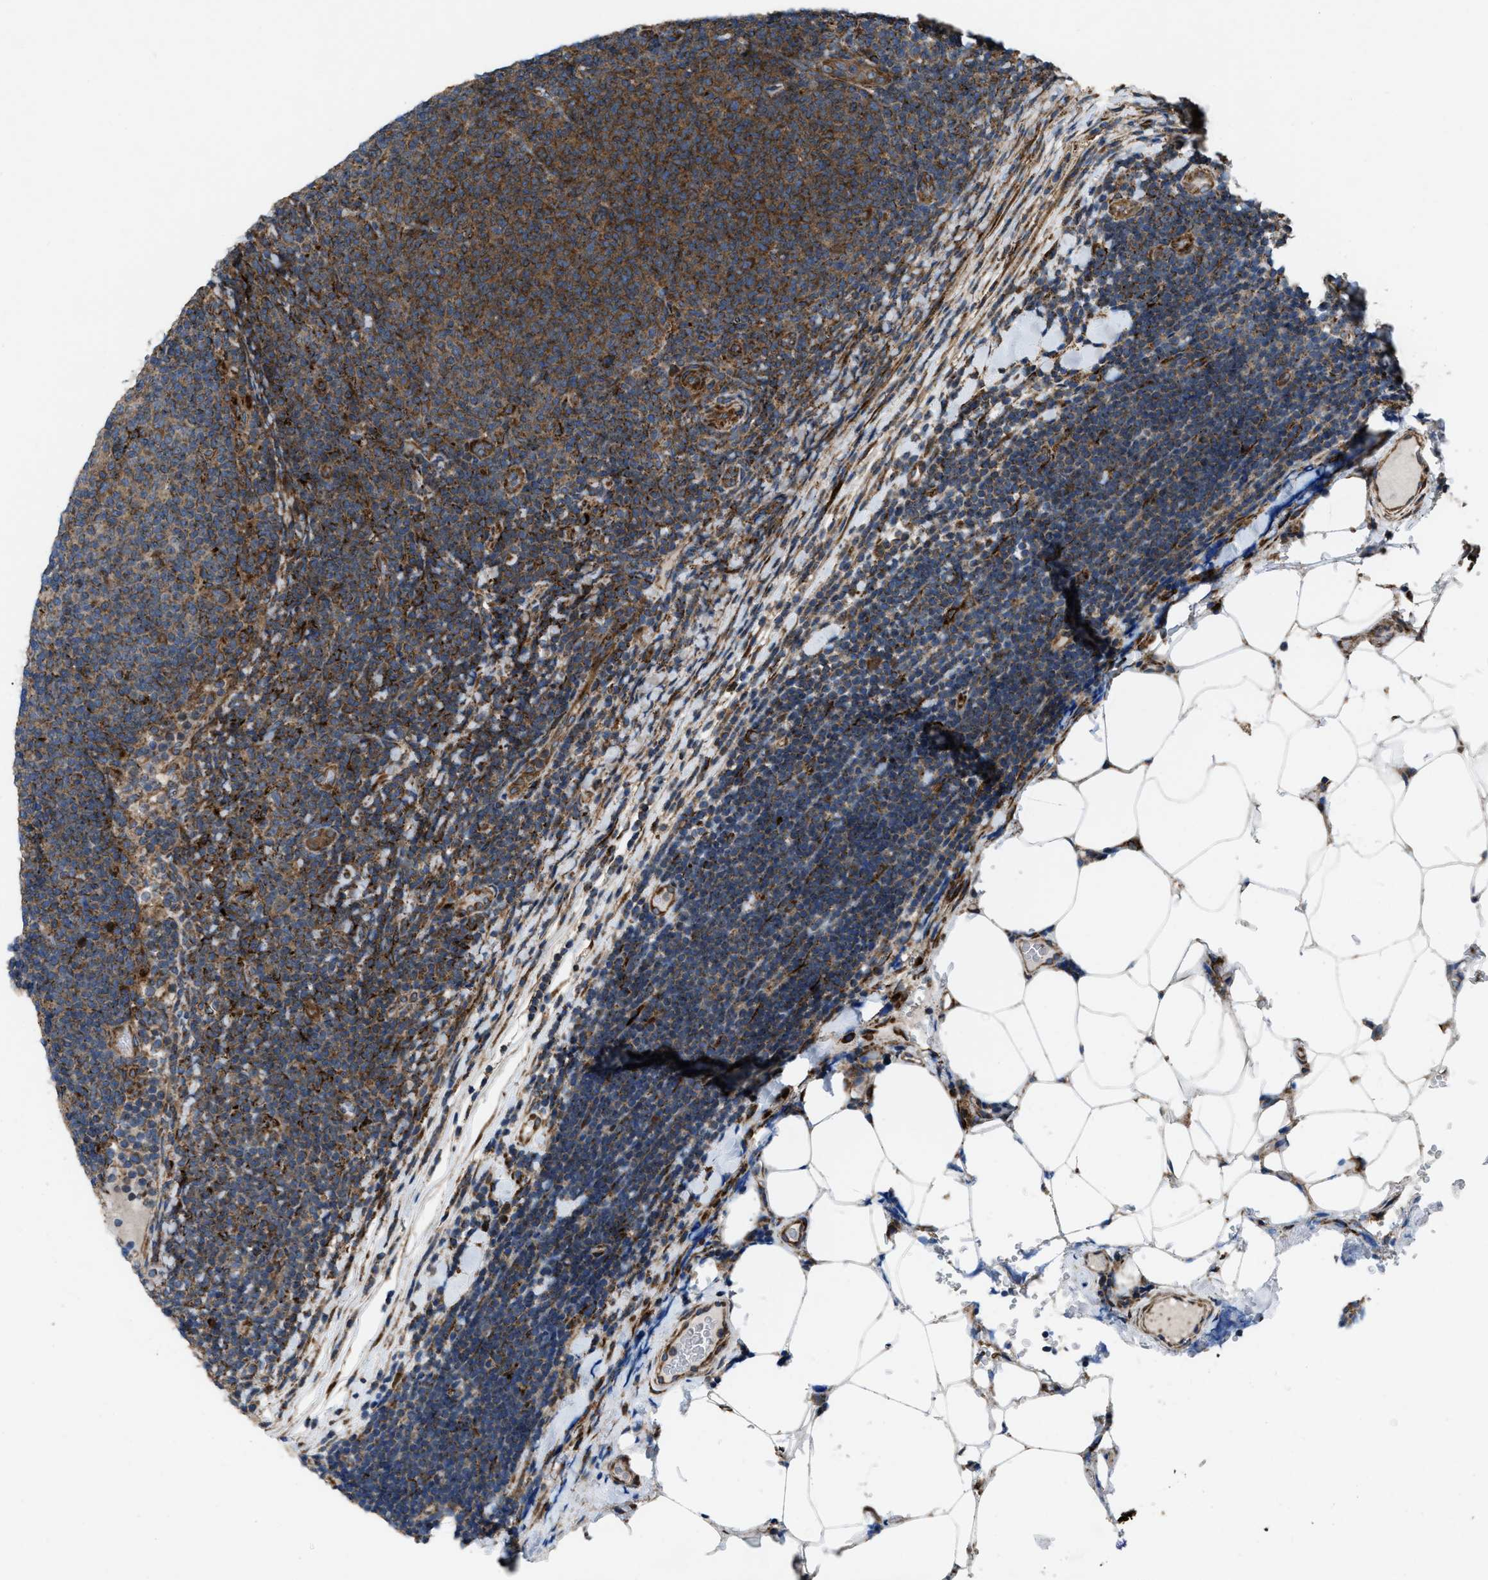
{"staining": {"intensity": "moderate", "quantity": ">75%", "location": "cytoplasmic/membranous"}, "tissue": "lymphoma", "cell_type": "Tumor cells", "image_type": "cancer", "snomed": [{"axis": "morphology", "description": "Malignant lymphoma, non-Hodgkin's type, Low grade"}, {"axis": "topography", "description": "Lymph node"}], "caption": "Low-grade malignant lymphoma, non-Hodgkin's type stained with a brown dye shows moderate cytoplasmic/membranous positive staining in approximately >75% of tumor cells.", "gene": "PER3", "patient": {"sex": "male", "age": 66}}